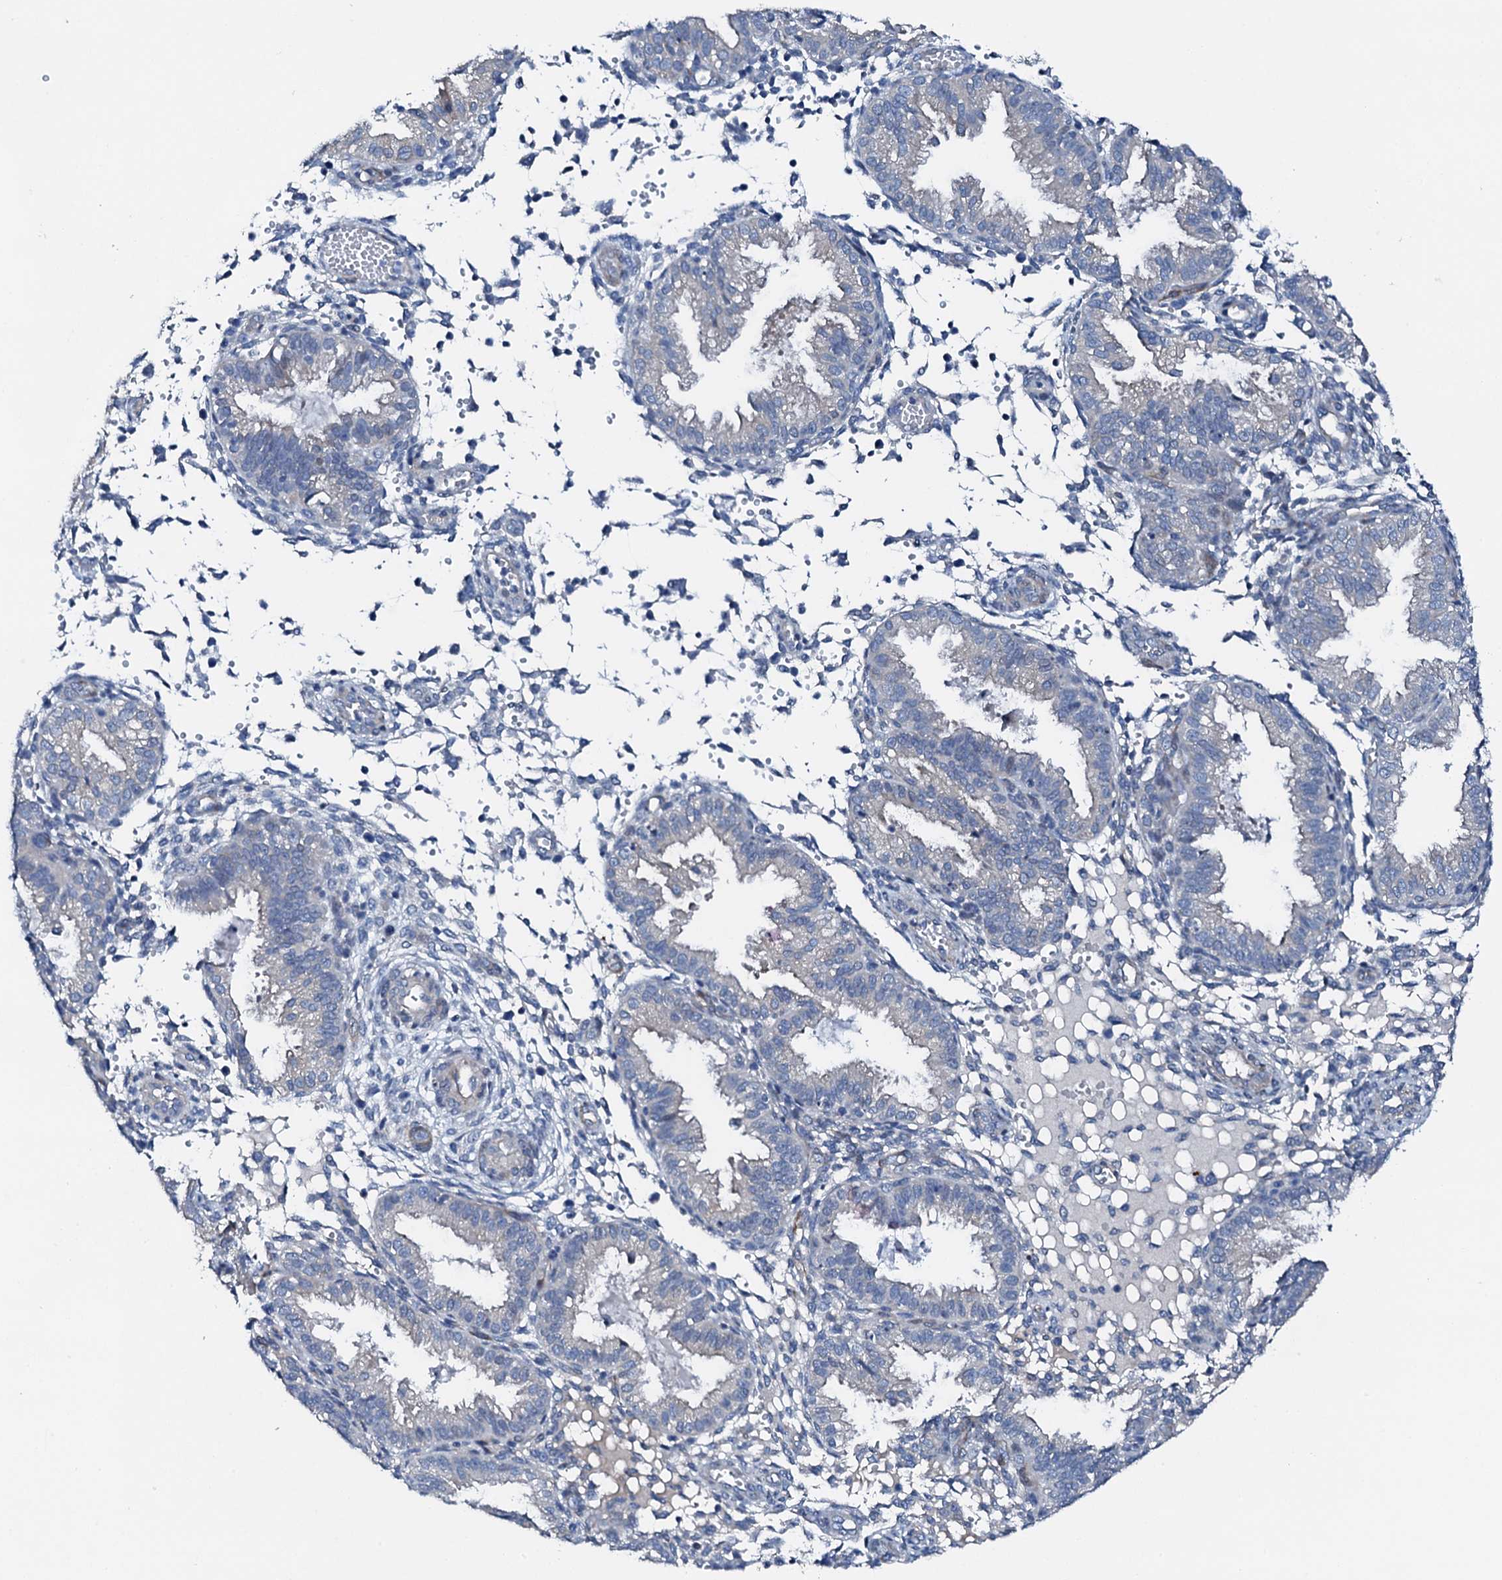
{"staining": {"intensity": "negative", "quantity": "none", "location": "none"}, "tissue": "endometrium", "cell_type": "Cells in endometrial stroma", "image_type": "normal", "snomed": [{"axis": "morphology", "description": "Normal tissue, NOS"}, {"axis": "topography", "description": "Endometrium"}], "caption": "Protein analysis of unremarkable endometrium reveals no significant expression in cells in endometrial stroma.", "gene": "GFOD2", "patient": {"sex": "female", "age": 33}}